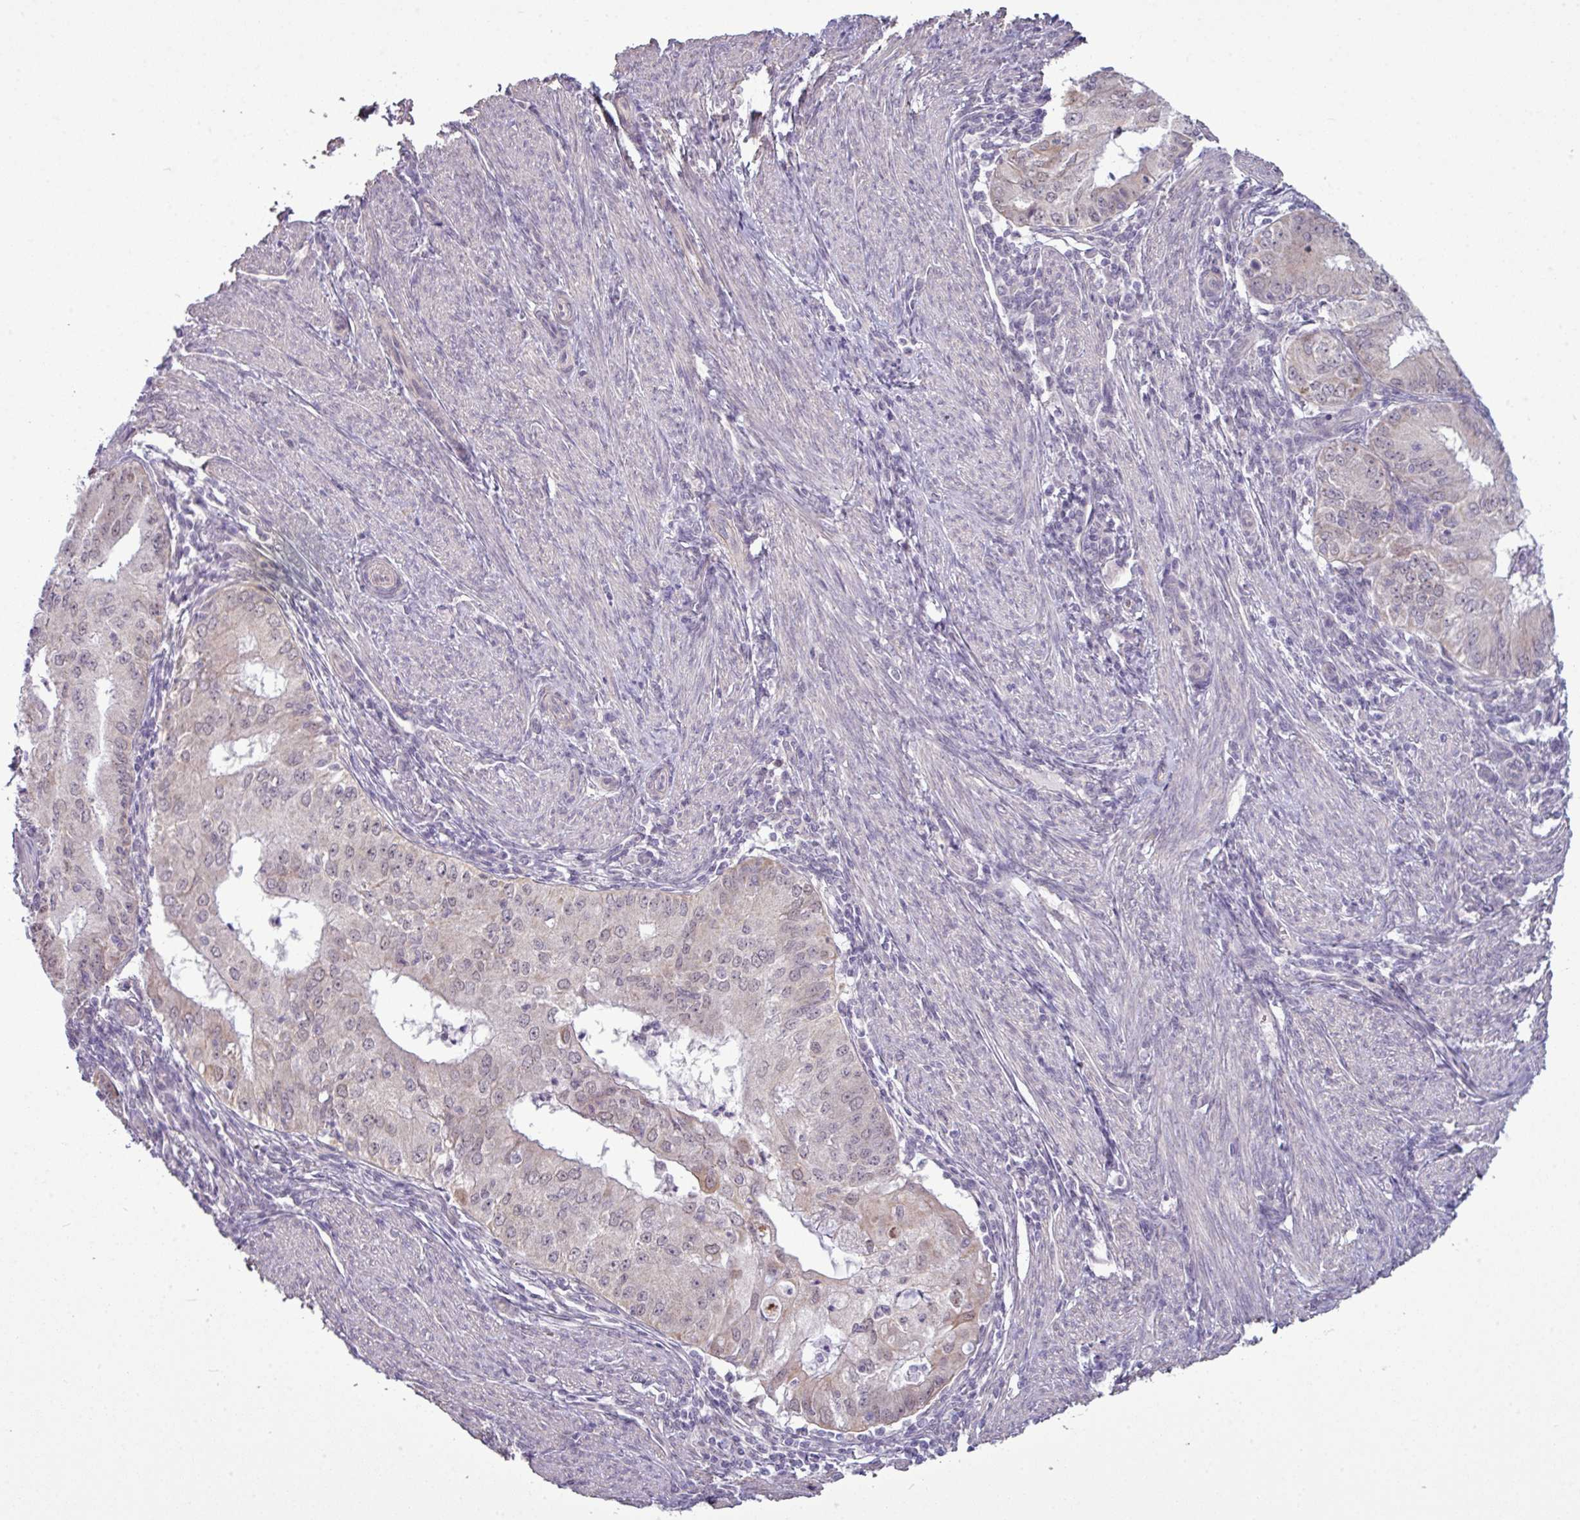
{"staining": {"intensity": "moderate", "quantity": "25%-75%", "location": "nuclear"}, "tissue": "endometrial cancer", "cell_type": "Tumor cells", "image_type": "cancer", "snomed": [{"axis": "morphology", "description": "Adenocarcinoma, NOS"}, {"axis": "topography", "description": "Endometrium"}], "caption": "Tumor cells show moderate nuclear expression in approximately 25%-75% of cells in endometrial cancer.", "gene": "ZNF217", "patient": {"sex": "female", "age": 50}}